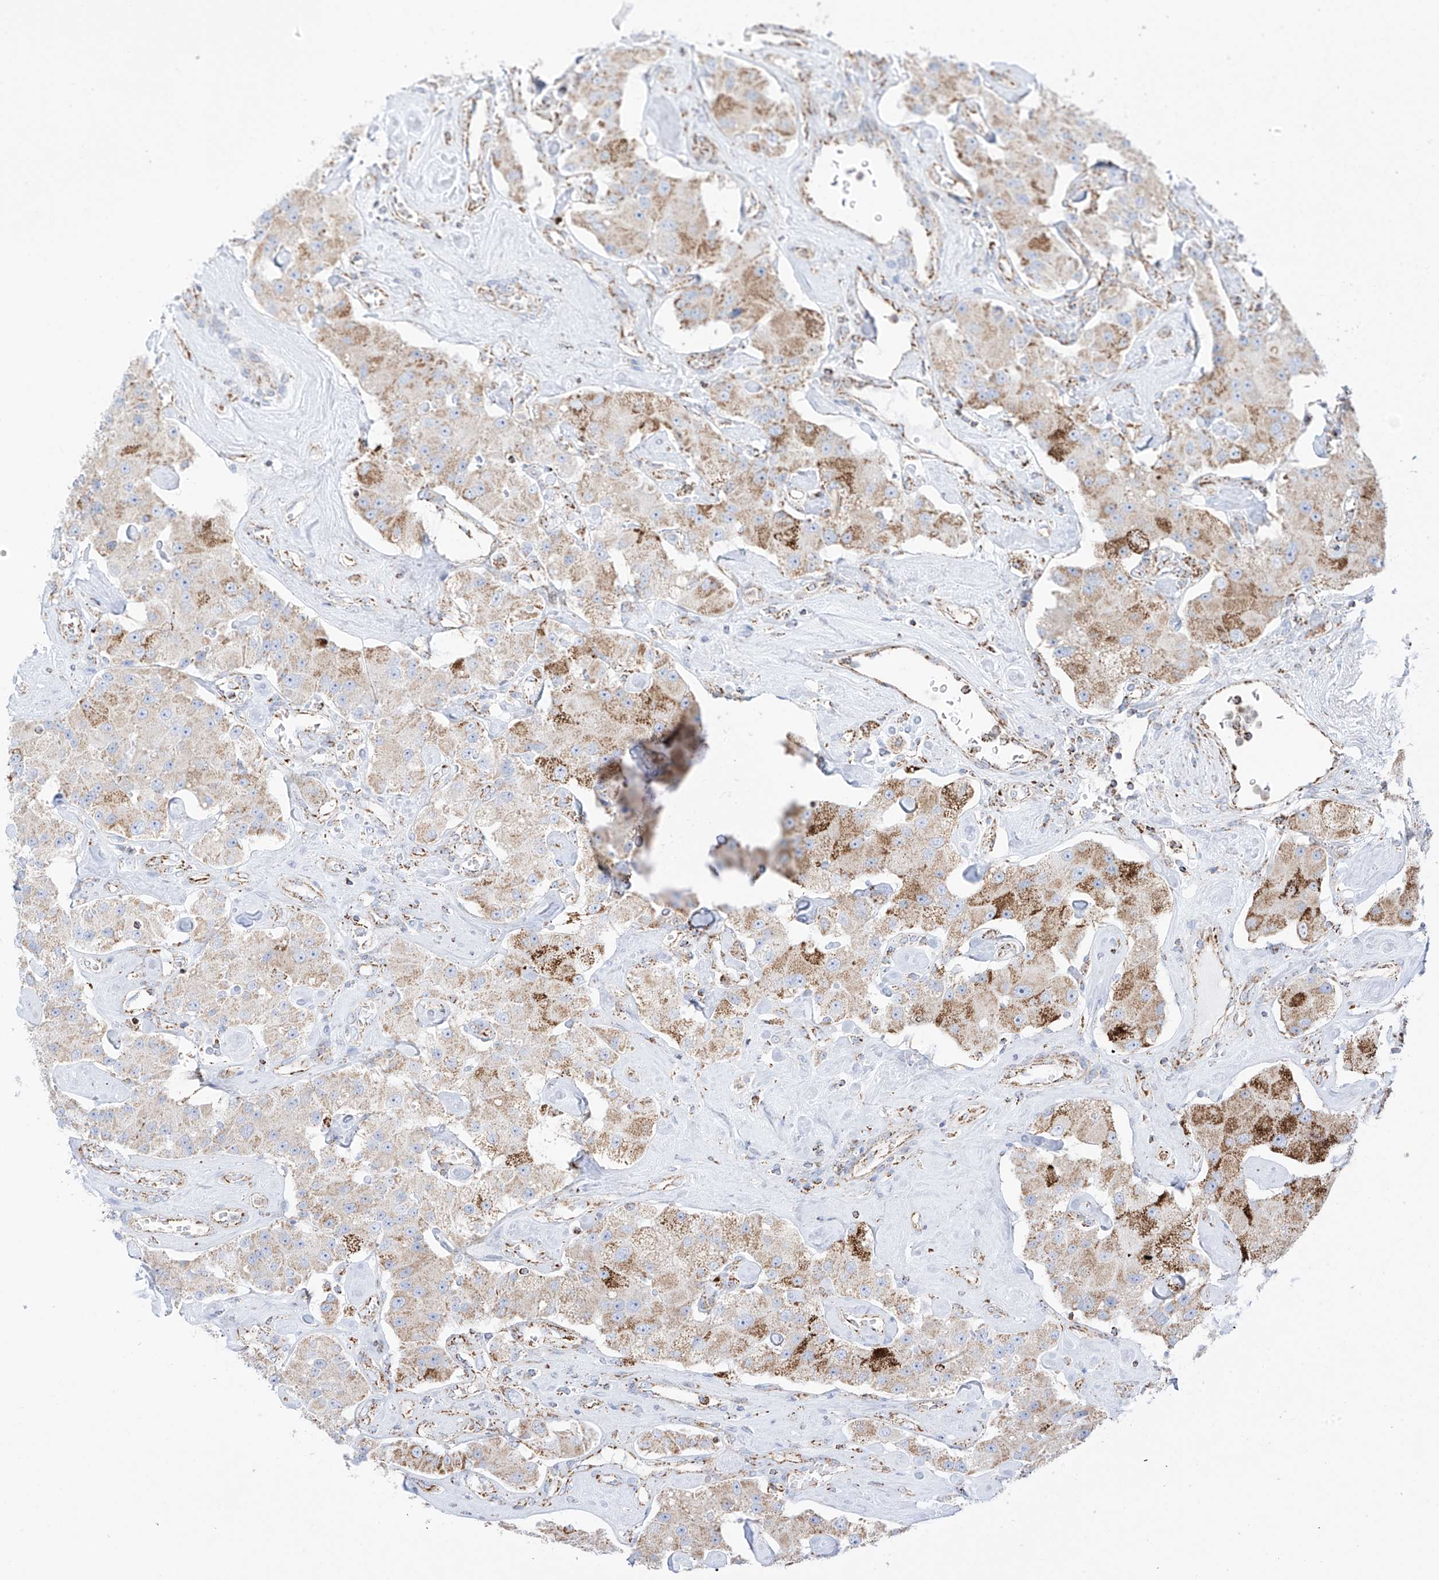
{"staining": {"intensity": "moderate", "quantity": "25%-75%", "location": "cytoplasmic/membranous"}, "tissue": "carcinoid", "cell_type": "Tumor cells", "image_type": "cancer", "snomed": [{"axis": "morphology", "description": "Carcinoid, malignant, NOS"}, {"axis": "topography", "description": "Pancreas"}], "caption": "A medium amount of moderate cytoplasmic/membranous expression is identified in about 25%-75% of tumor cells in carcinoid (malignant) tissue.", "gene": "XKR3", "patient": {"sex": "male", "age": 41}}